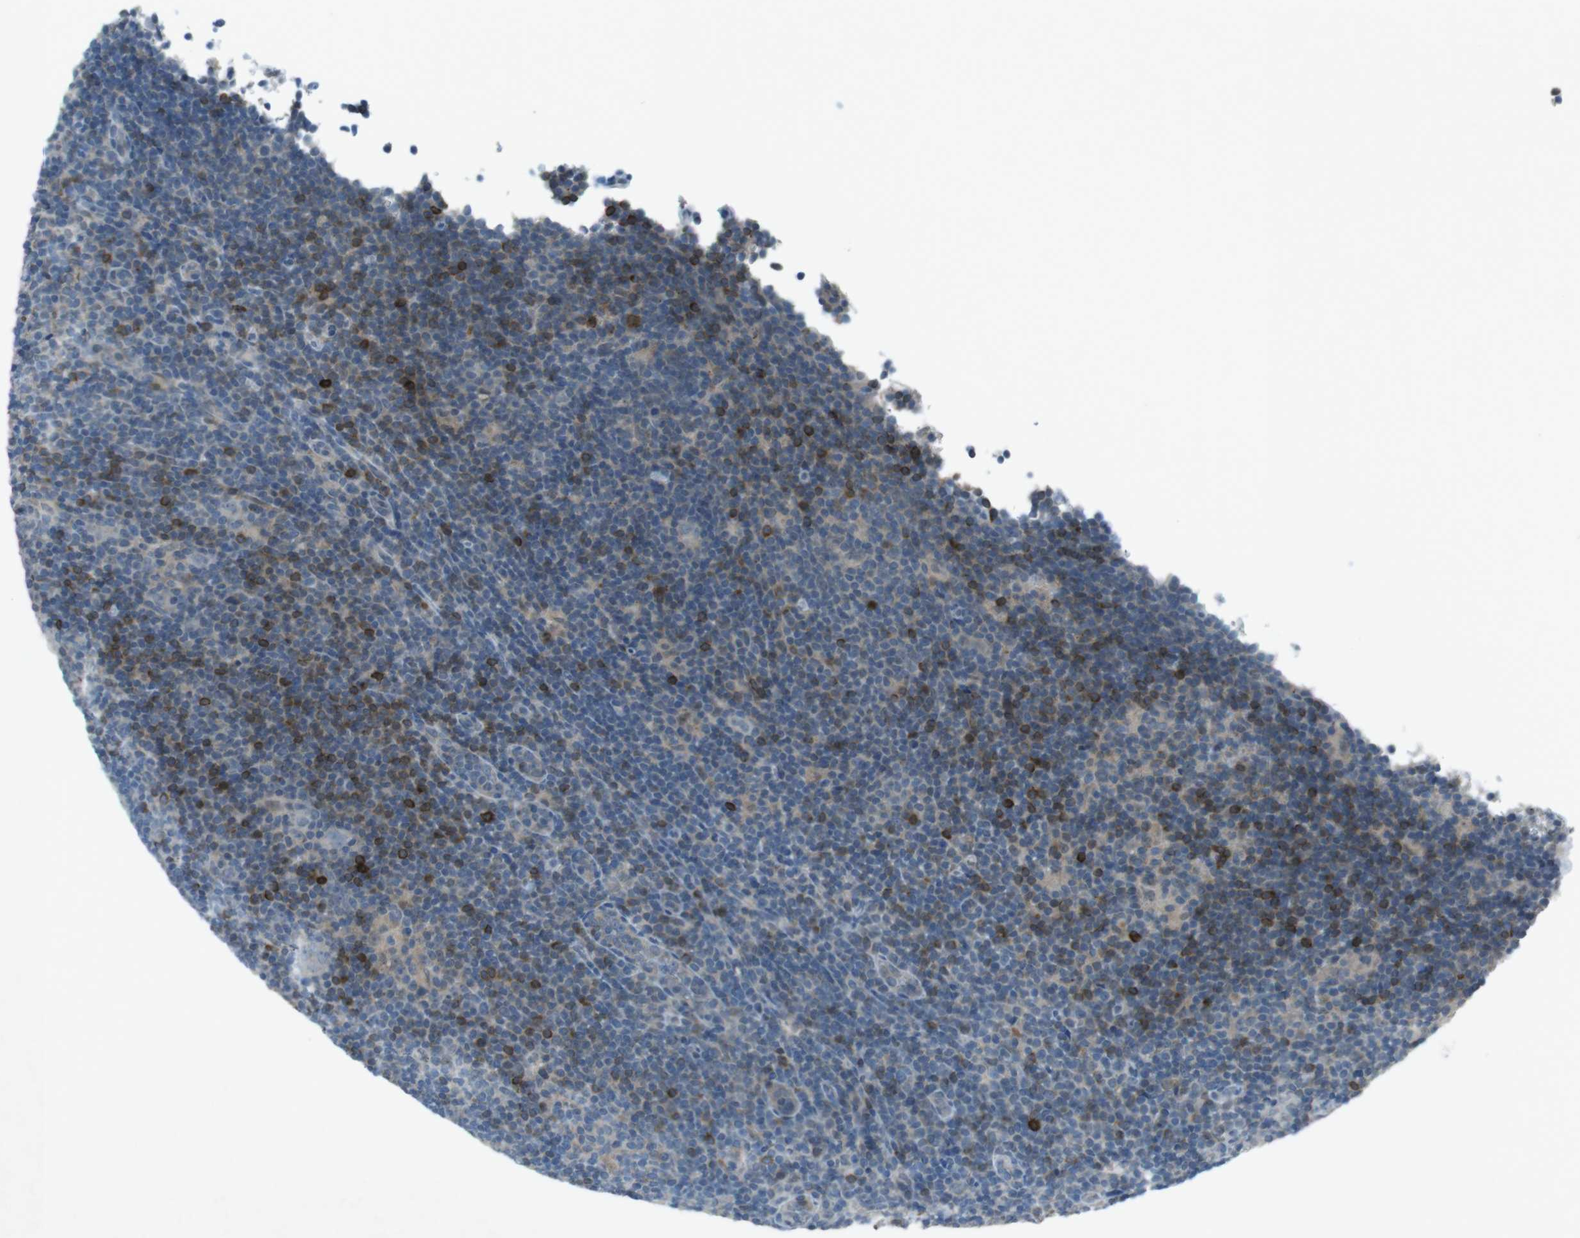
{"staining": {"intensity": "negative", "quantity": "none", "location": "none"}, "tissue": "lymphoma", "cell_type": "Tumor cells", "image_type": "cancer", "snomed": [{"axis": "morphology", "description": "Hodgkin's disease, NOS"}, {"axis": "topography", "description": "Lymph node"}], "caption": "An immunohistochemistry (IHC) histopathology image of Hodgkin's disease is shown. There is no staining in tumor cells of Hodgkin's disease.", "gene": "FCRLA", "patient": {"sex": "female", "age": 57}}